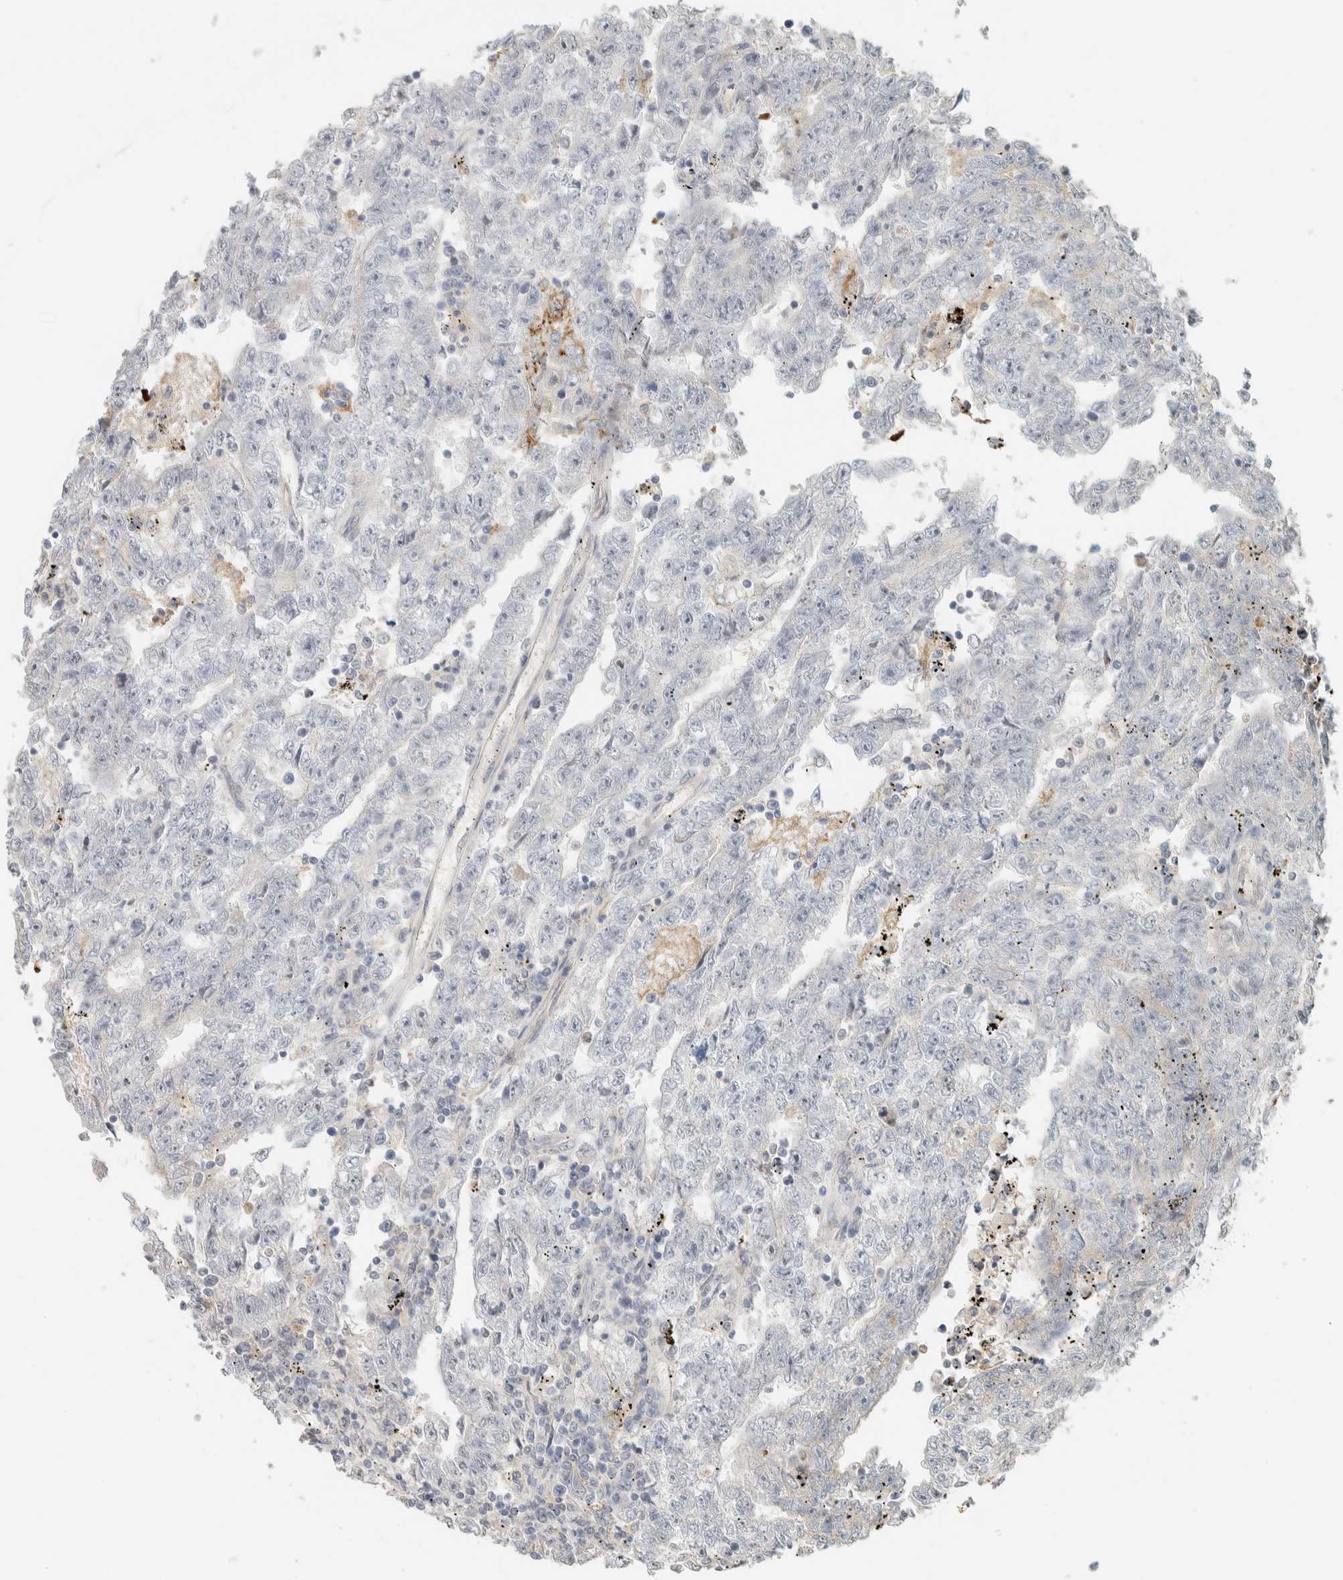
{"staining": {"intensity": "negative", "quantity": "none", "location": "none"}, "tissue": "testis cancer", "cell_type": "Tumor cells", "image_type": "cancer", "snomed": [{"axis": "morphology", "description": "Carcinoma, Embryonal, NOS"}, {"axis": "topography", "description": "Testis"}], "caption": "The image shows no significant expression in tumor cells of embryonal carcinoma (testis).", "gene": "PDE7B", "patient": {"sex": "male", "age": 25}}